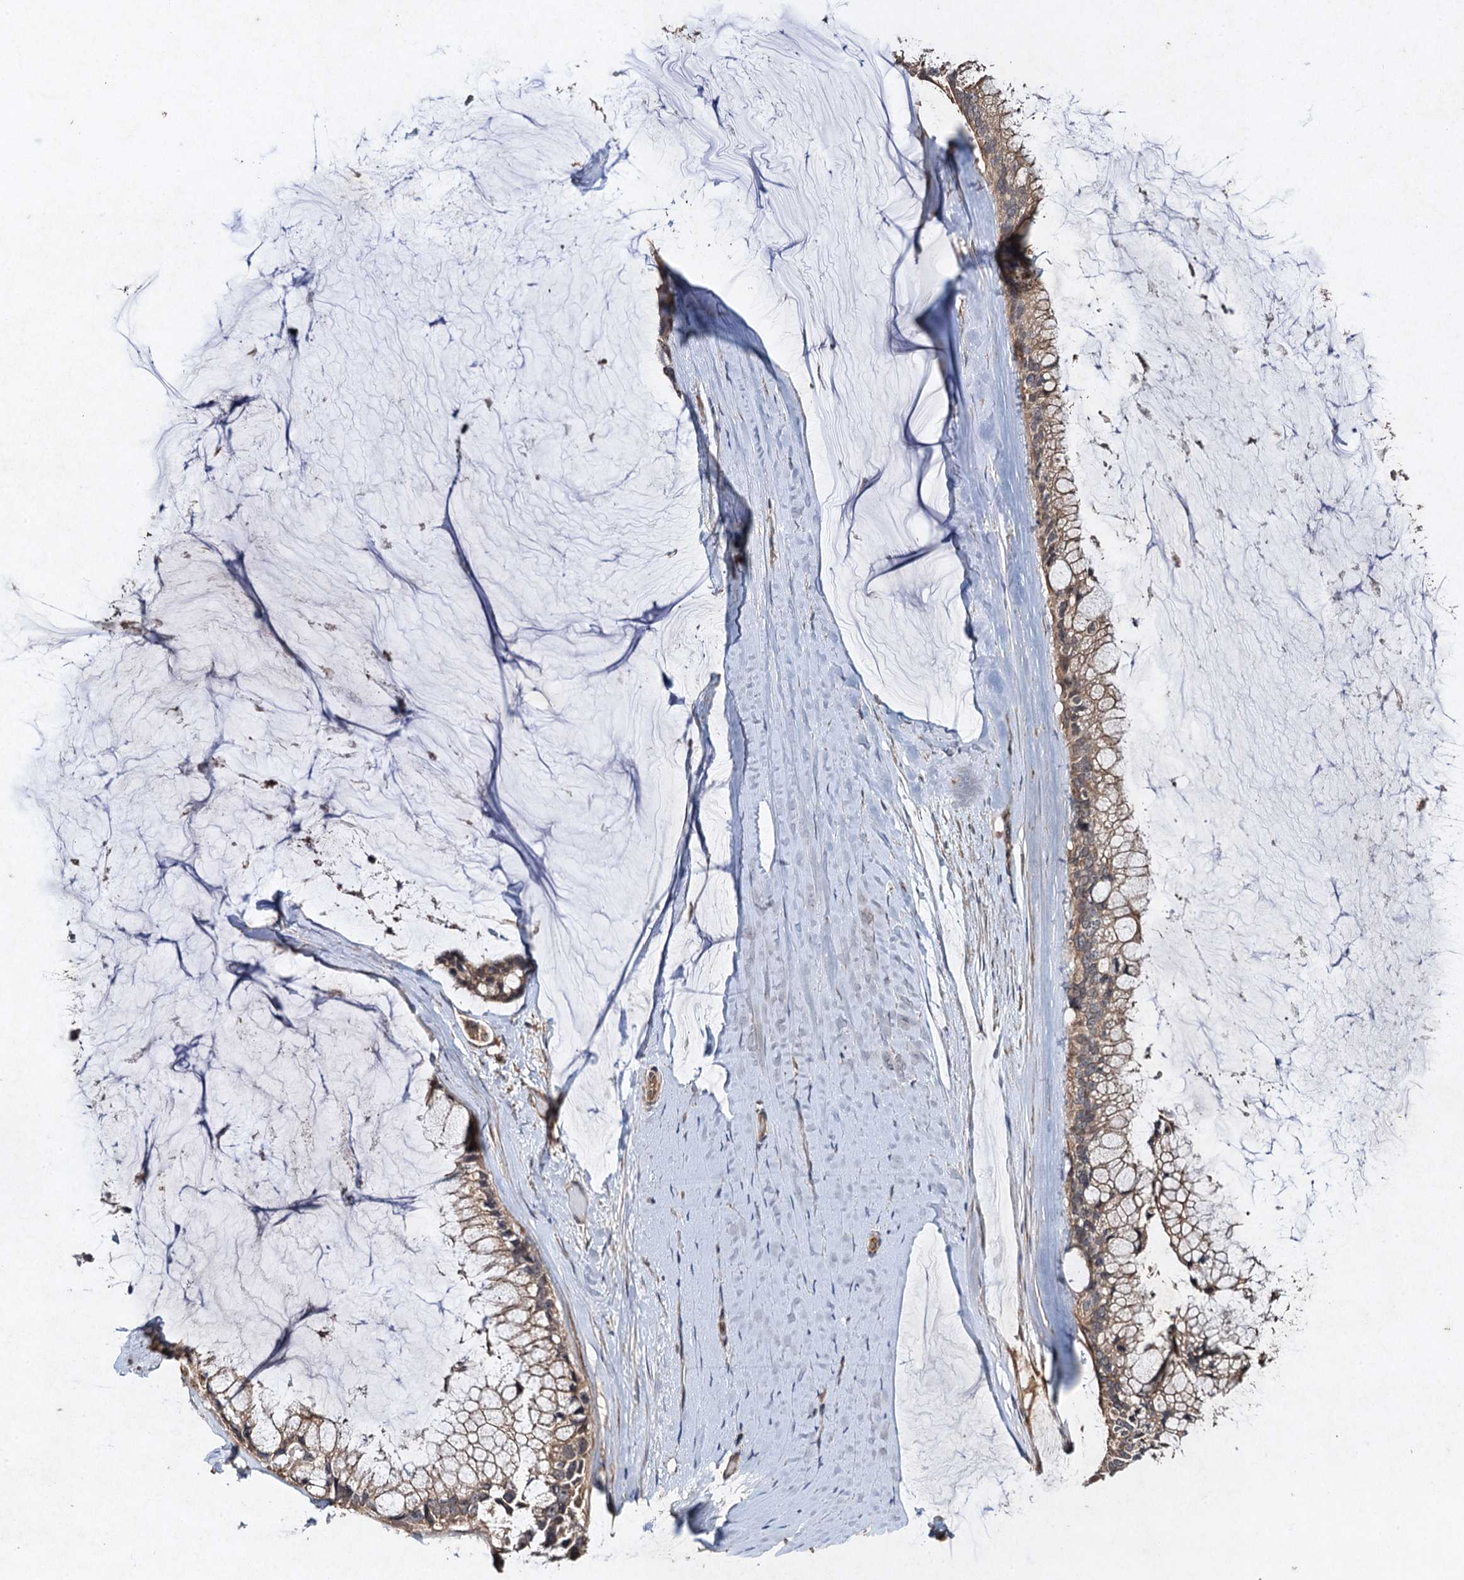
{"staining": {"intensity": "weak", "quantity": ">75%", "location": "cytoplasmic/membranous"}, "tissue": "ovarian cancer", "cell_type": "Tumor cells", "image_type": "cancer", "snomed": [{"axis": "morphology", "description": "Cystadenocarcinoma, mucinous, NOS"}, {"axis": "topography", "description": "Ovary"}], "caption": "A histopathology image showing weak cytoplasmic/membranous positivity in about >75% of tumor cells in ovarian cancer, as visualized by brown immunohistochemical staining.", "gene": "NDUFA13", "patient": {"sex": "female", "age": 39}}